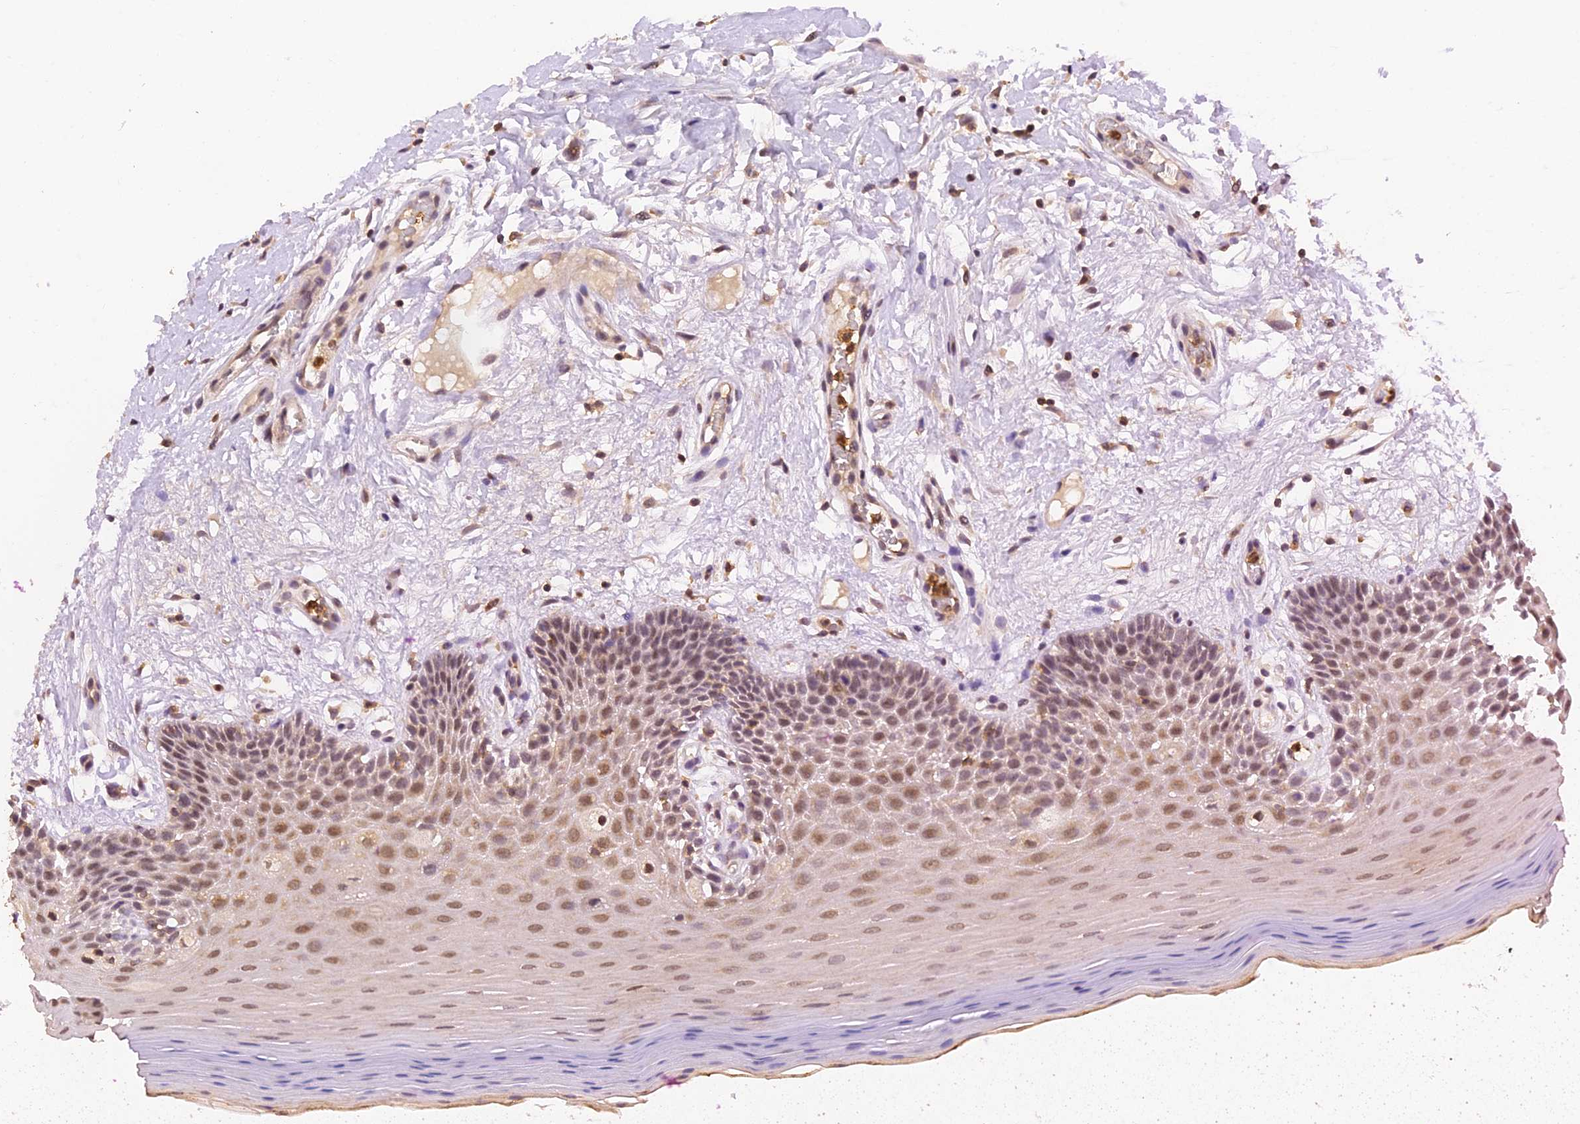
{"staining": {"intensity": "moderate", "quantity": "25%-75%", "location": "nuclear"}, "tissue": "oral mucosa", "cell_type": "Squamous epithelial cells", "image_type": "normal", "snomed": [{"axis": "morphology", "description": "Normal tissue, NOS"}, {"axis": "topography", "description": "Oral tissue"}, {"axis": "topography", "description": "Tounge, NOS"}], "caption": "A medium amount of moderate nuclear positivity is appreciated in approximately 25%-75% of squamous epithelial cells in benign oral mucosa. (DAB IHC with brightfield microscopy, high magnification).", "gene": "PEX16", "patient": {"sex": "male", "age": 47}}